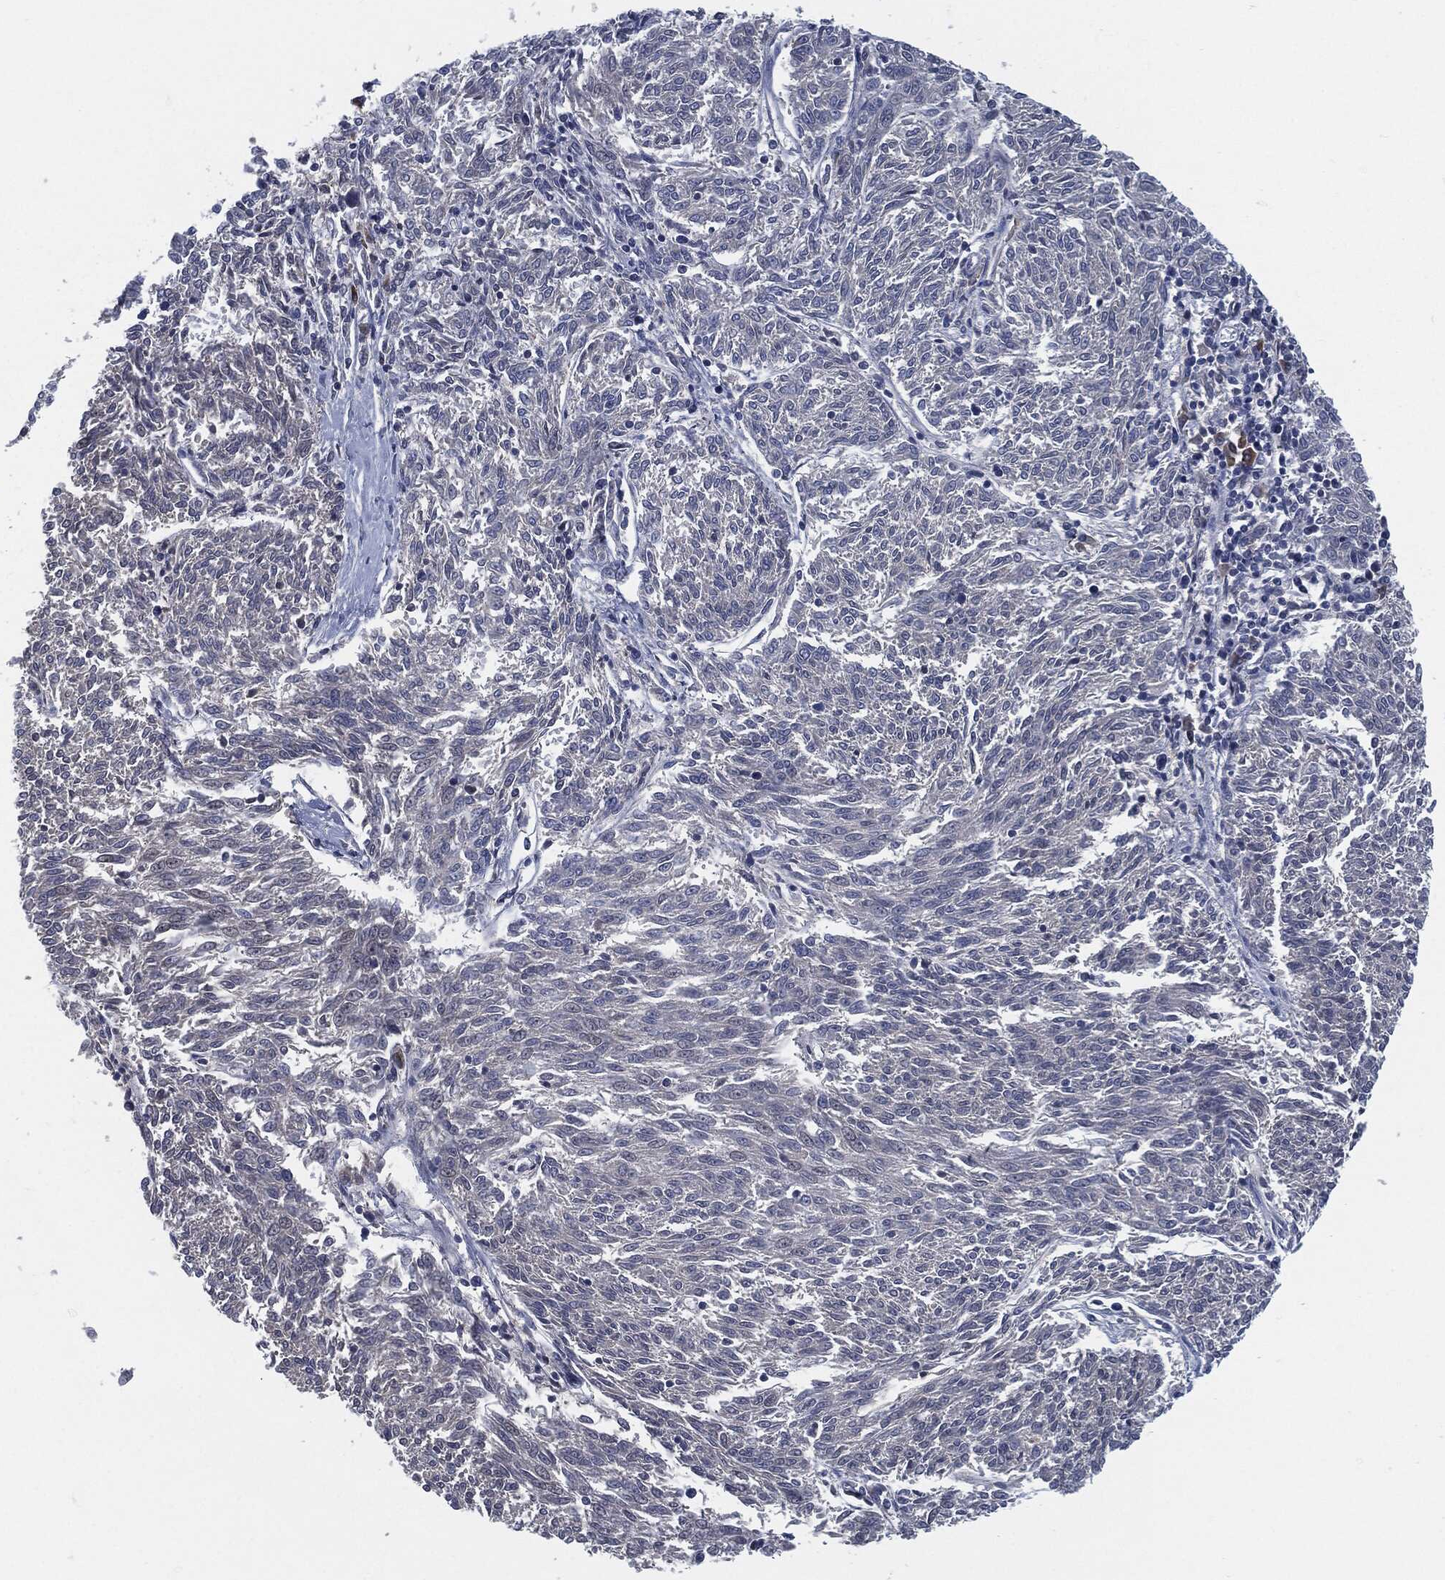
{"staining": {"intensity": "negative", "quantity": "none", "location": "none"}, "tissue": "melanoma", "cell_type": "Tumor cells", "image_type": "cancer", "snomed": [{"axis": "morphology", "description": "Malignant melanoma, NOS"}, {"axis": "topography", "description": "Skin"}], "caption": "Immunohistochemical staining of malignant melanoma demonstrates no significant expression in tumor cells. The staining was performed using DAB (3,3'-diaminobenzidine) to visualize the protein expression in brown, while the nuclei were stained in blue with hematoxylin (Magnification: 20x).", "gene": "MST1", "patient": {"sex": "female", "age": 72}}